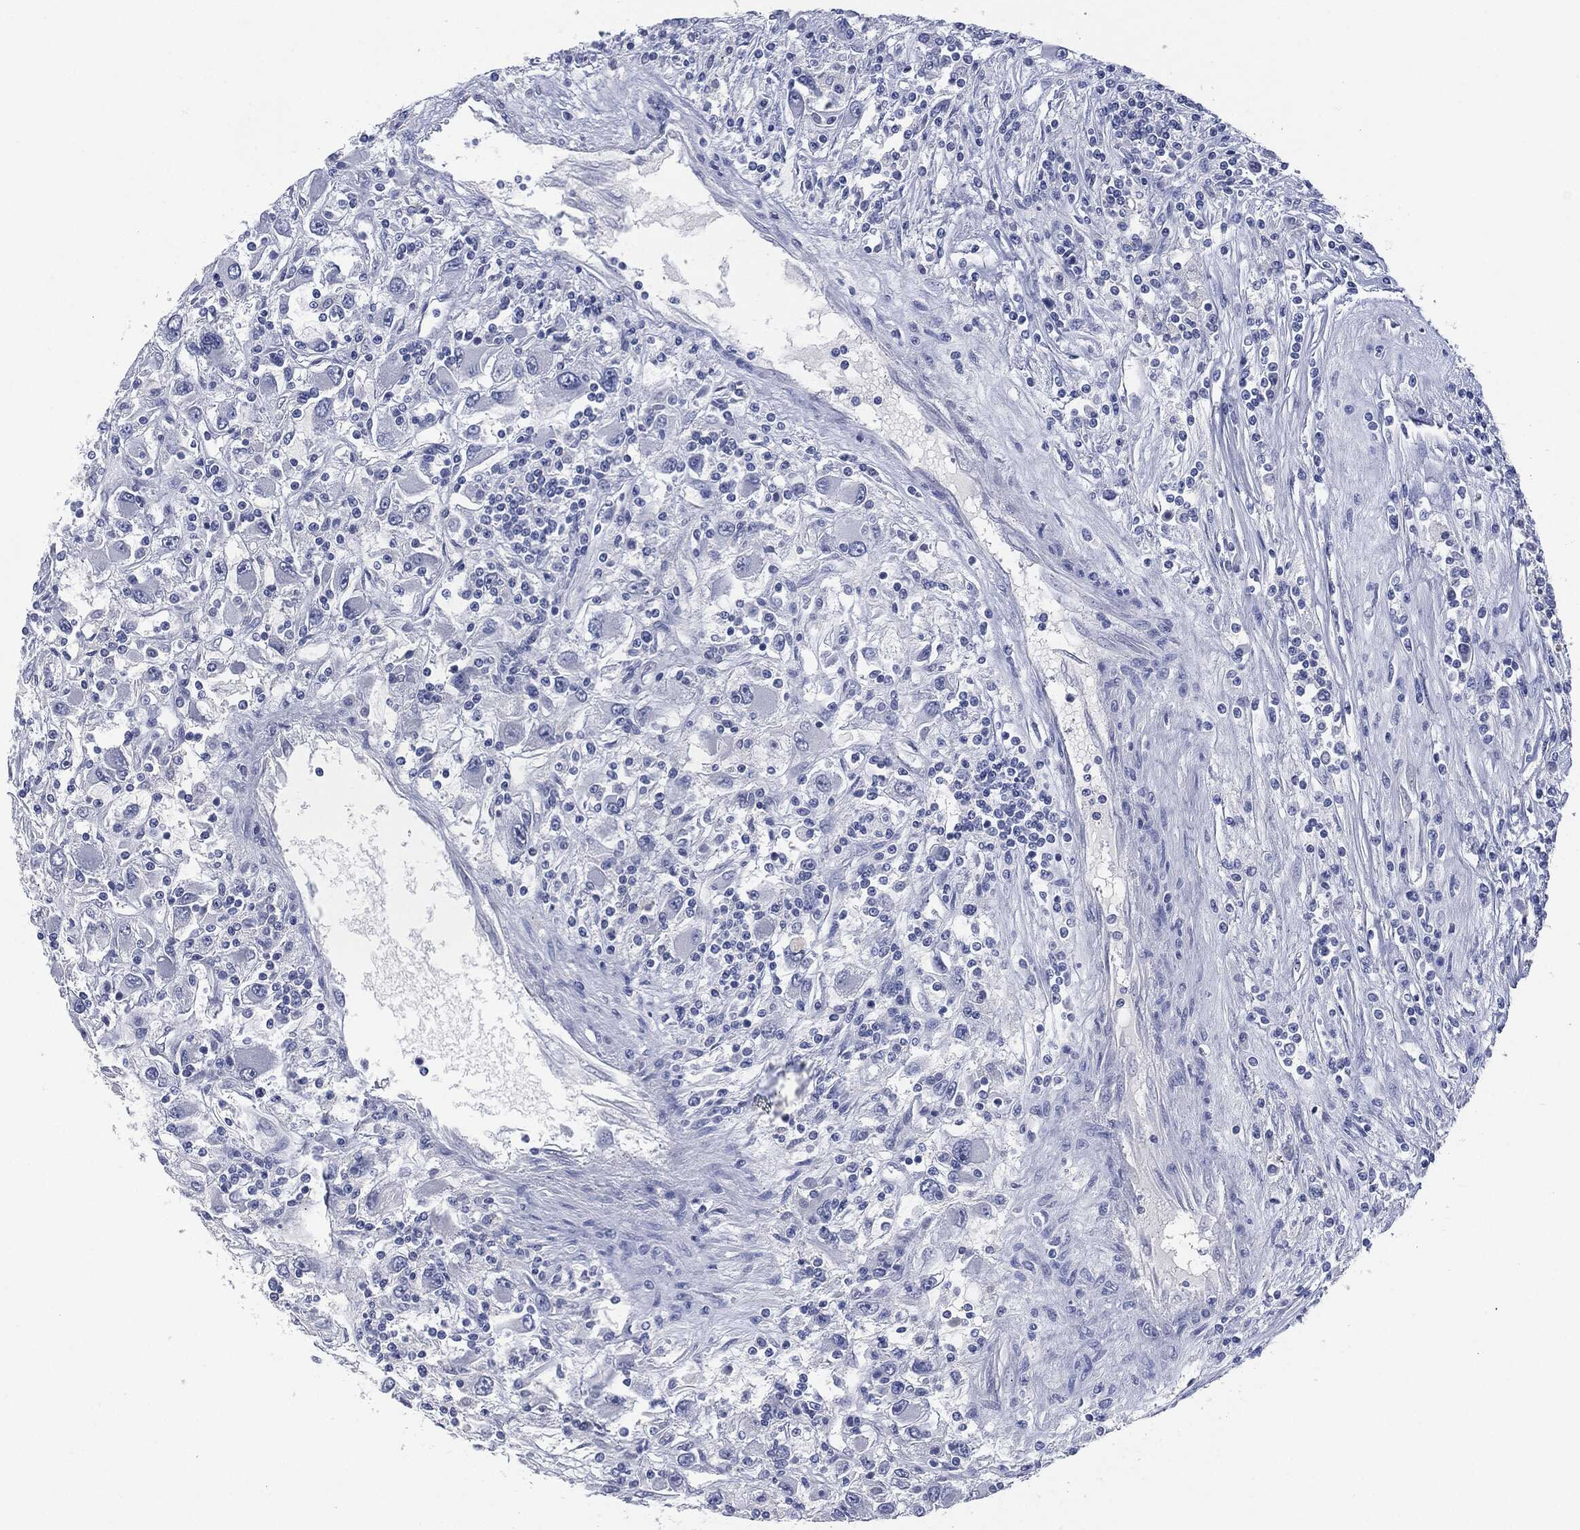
{"staining": {"intensity": "negative", "quantity": "none", "location": "none"}, "tissue": "renal cancer", "cell_type": "Tumor cells", "image_type": "cancer", "snomed": [{"axis": "morphology", "description": "Adenocarcinoma, NOS"}, {"axis": "topography", "description": "Kidney"}], "caption": "High power microscopy micrograph of an immunohistochemistry (IHC) photomicrograph of renal cancer (adenocarcinoma), revealing no significant positivity in tumor cells.", "gene": "MUC16", "patient": {"sex": "female", "age": 67}}